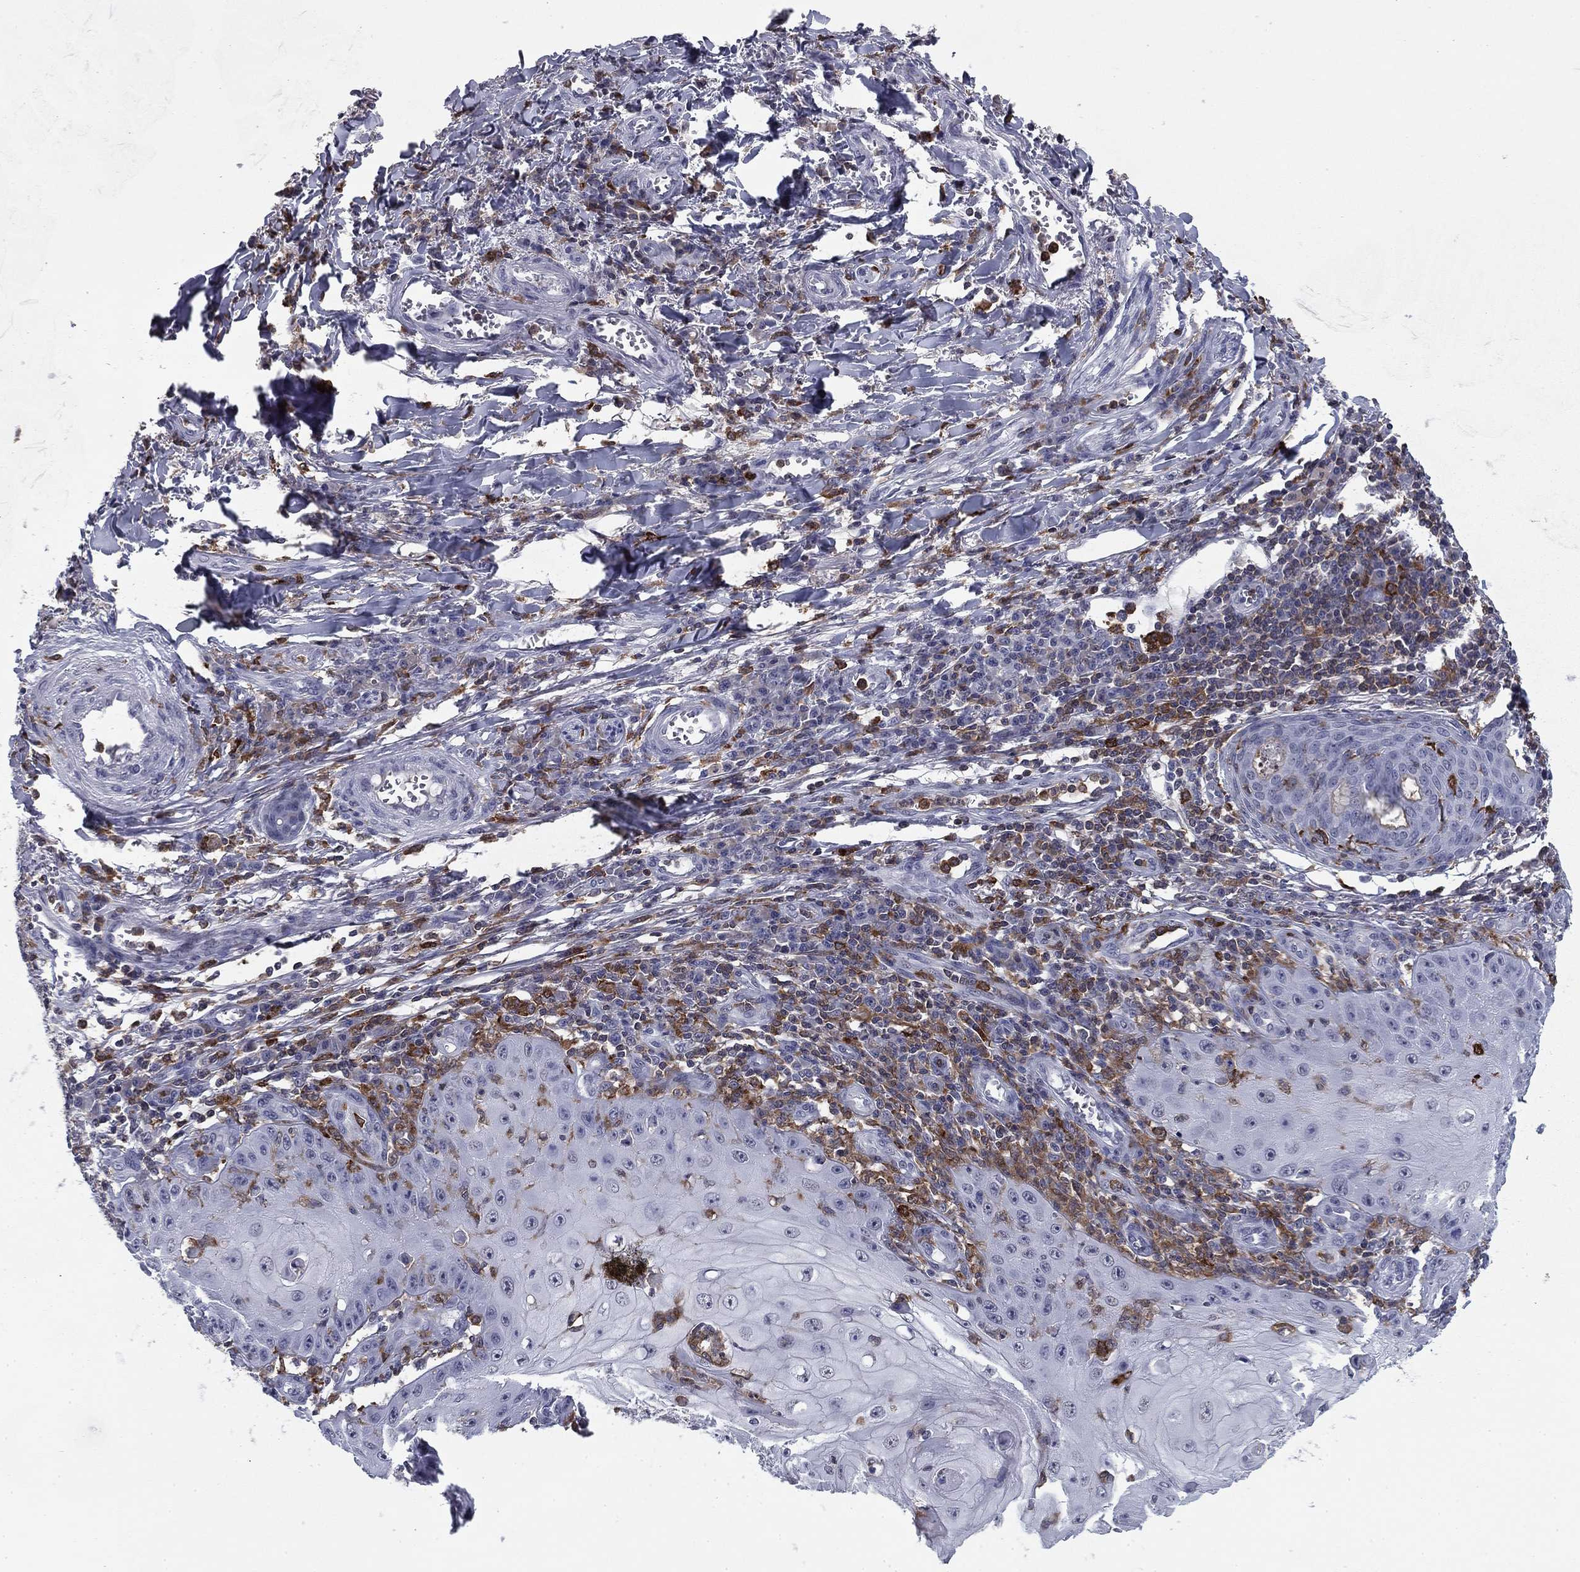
{"staining": {"intensity": "negative", "quantity": "none", "location": "none"}, "tissue": "skin cancer", "cell_type": "Tumor cells", "image_type": "cancer", "snomed": [{"axis": "morphology", "description": "Squamous cell carcinoma, NOS"}, {"axis": "topography", "description": "Skin"}], "caption": "Skin cancer was stained to show a protein in brown. There is no significant staining in tumor cells.", "gene": "PLCB2", "patient": {"sex": "male", "age": 70}}